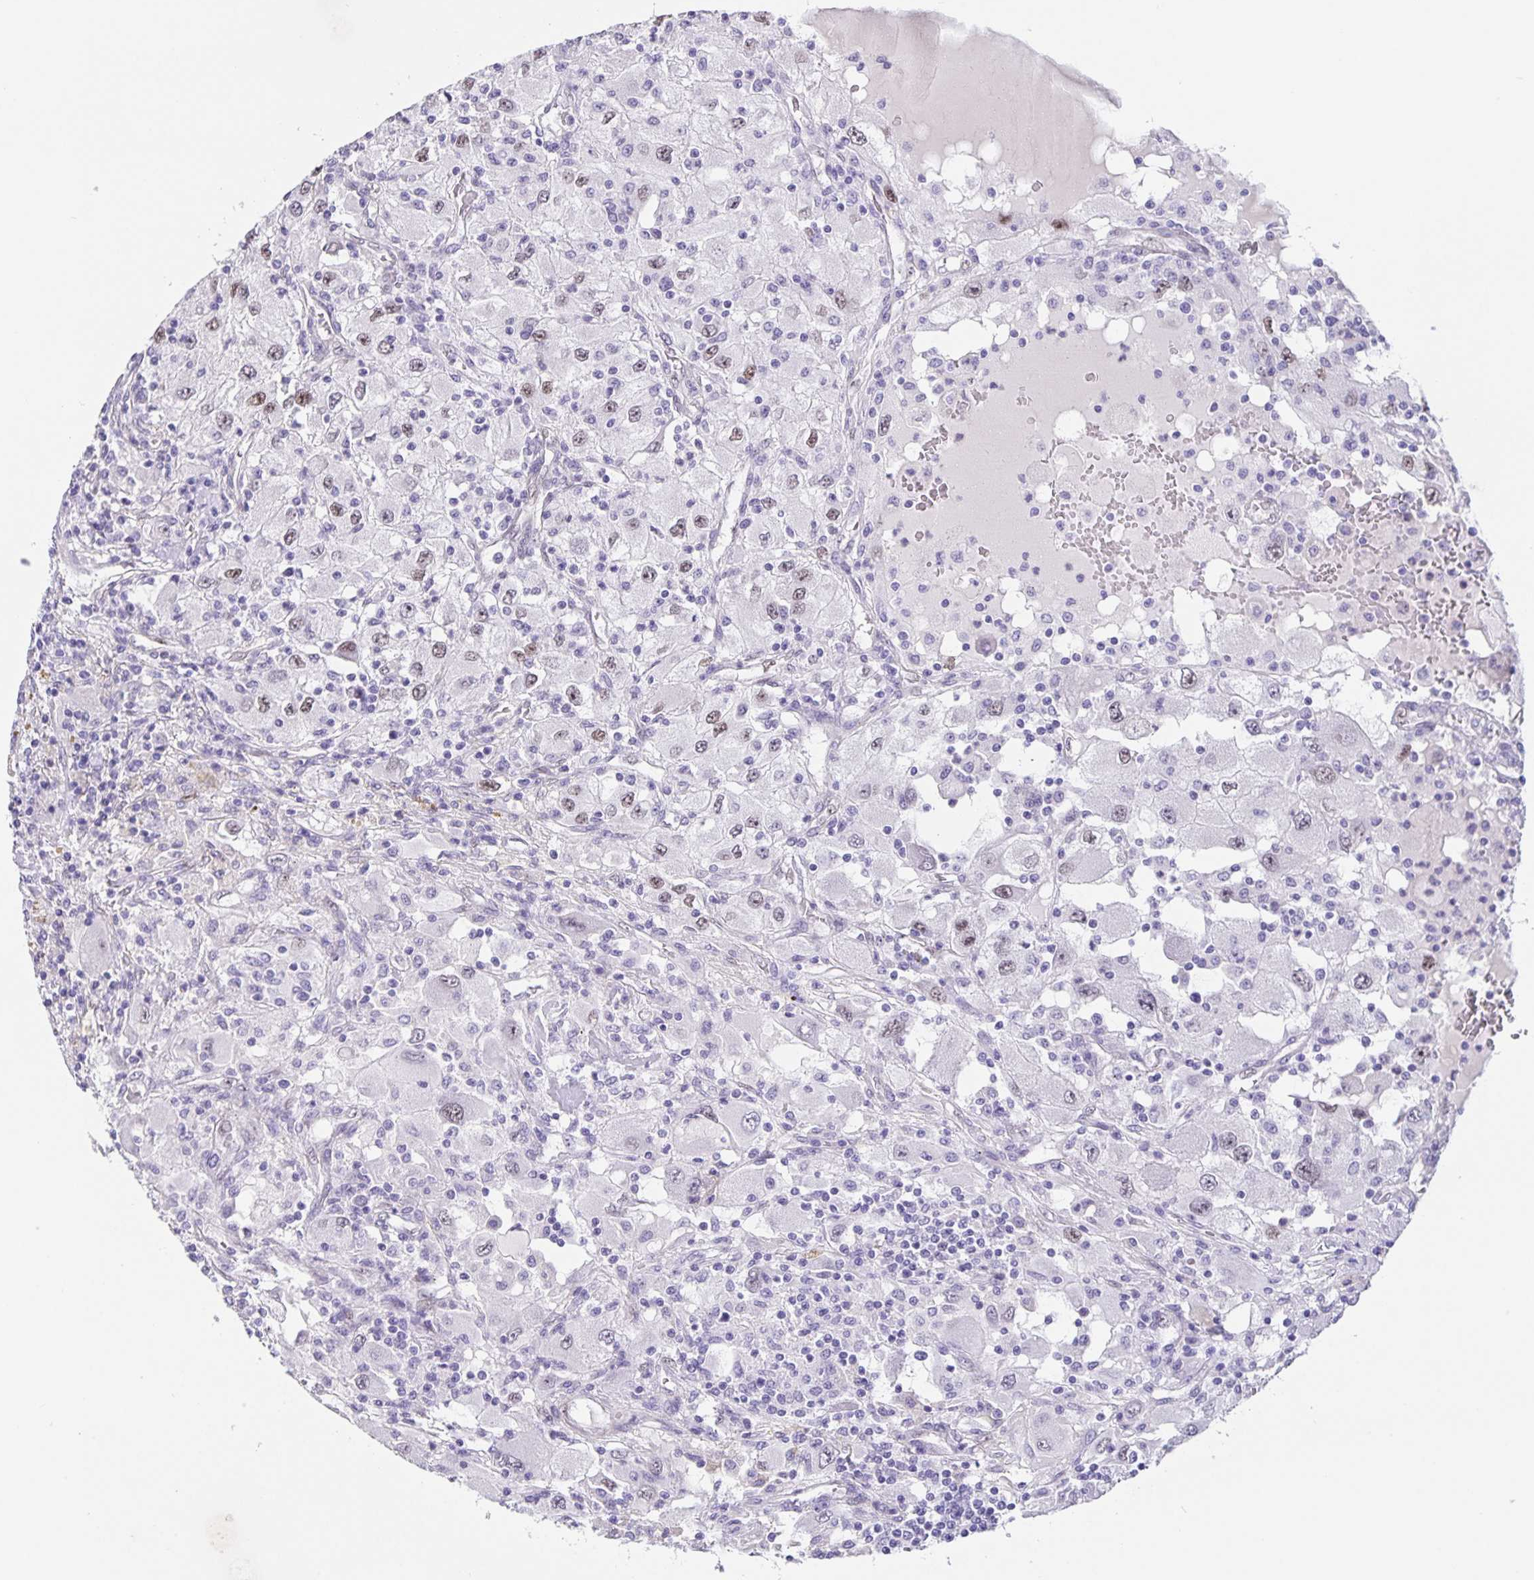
{"staining": {"intensity": "weak", "quantity": "25%-75%", "location": "nuclear"}, "tissue": "renal cancer", "cell_type": "Tumor cells", "image_type": "cancer", "snomed": [{"axis": "morphology", "description": "Adenocarcinoma, NOS"}, {"axis": "topography", "description": "Kidney"}], "caption": "DAB immunohistochemical staining of renal cancer (adenocarcinoma) displays weak nuclear protein expression in approximately 25%-75% of tumor cells.", "gene": "FOSL2", "patient": {"sex": "female", "age": 67}}